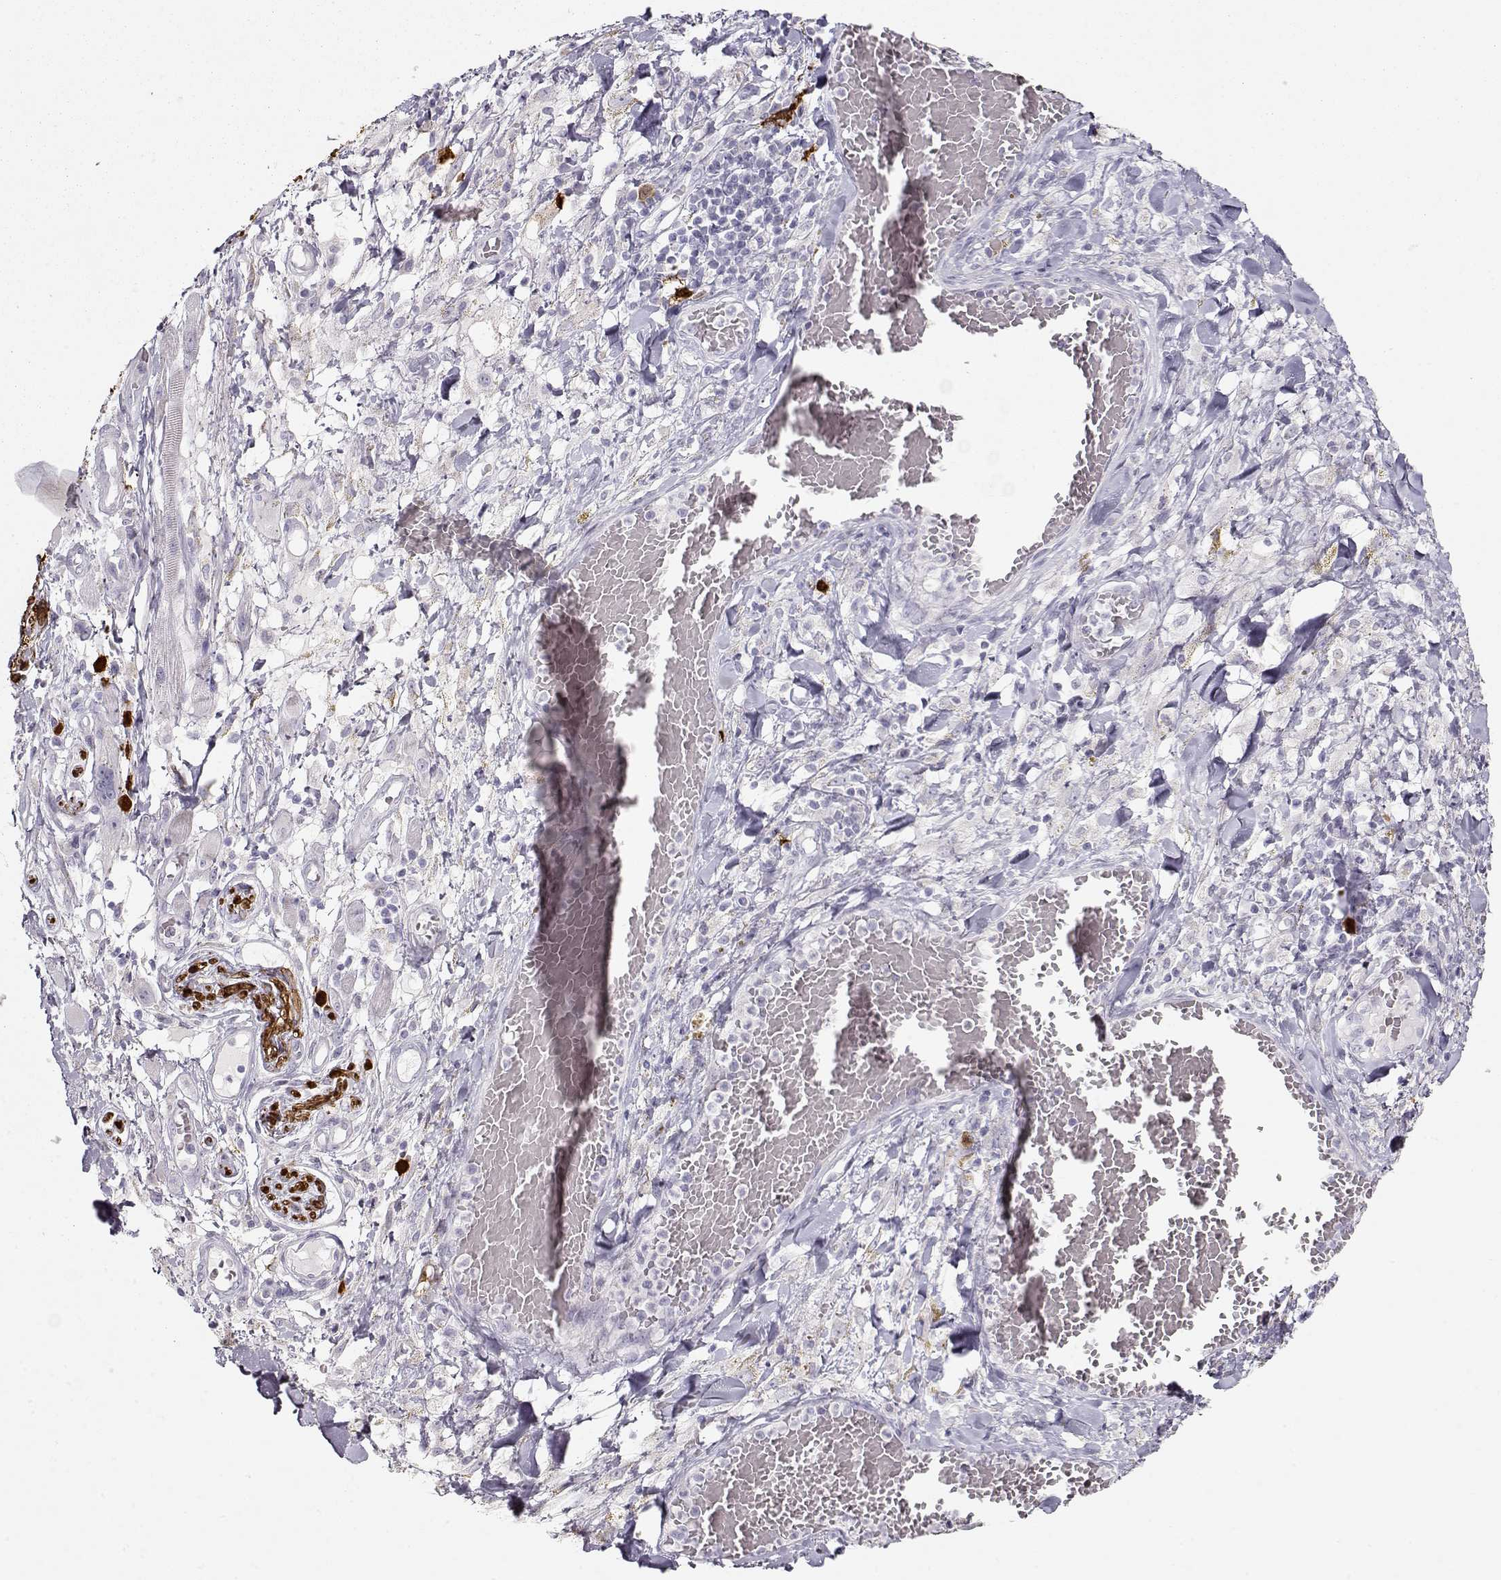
{"staining": {"intensity": "negative", "quantity": "none", "location": "none"}, "tissue": "melanoma", "cell_type": "Tumor cells", "image_type": "cancer", "snomed": [{"axis": "morphology", "description": "Malignant melanoma, NOS"}, {"axis": "topography", "description": "Skin"}], "caption": "Tumor cells show no significant protein staining in melanoma.", "gene": "S100B", "patient": {"sex": "female", "age": 91}}